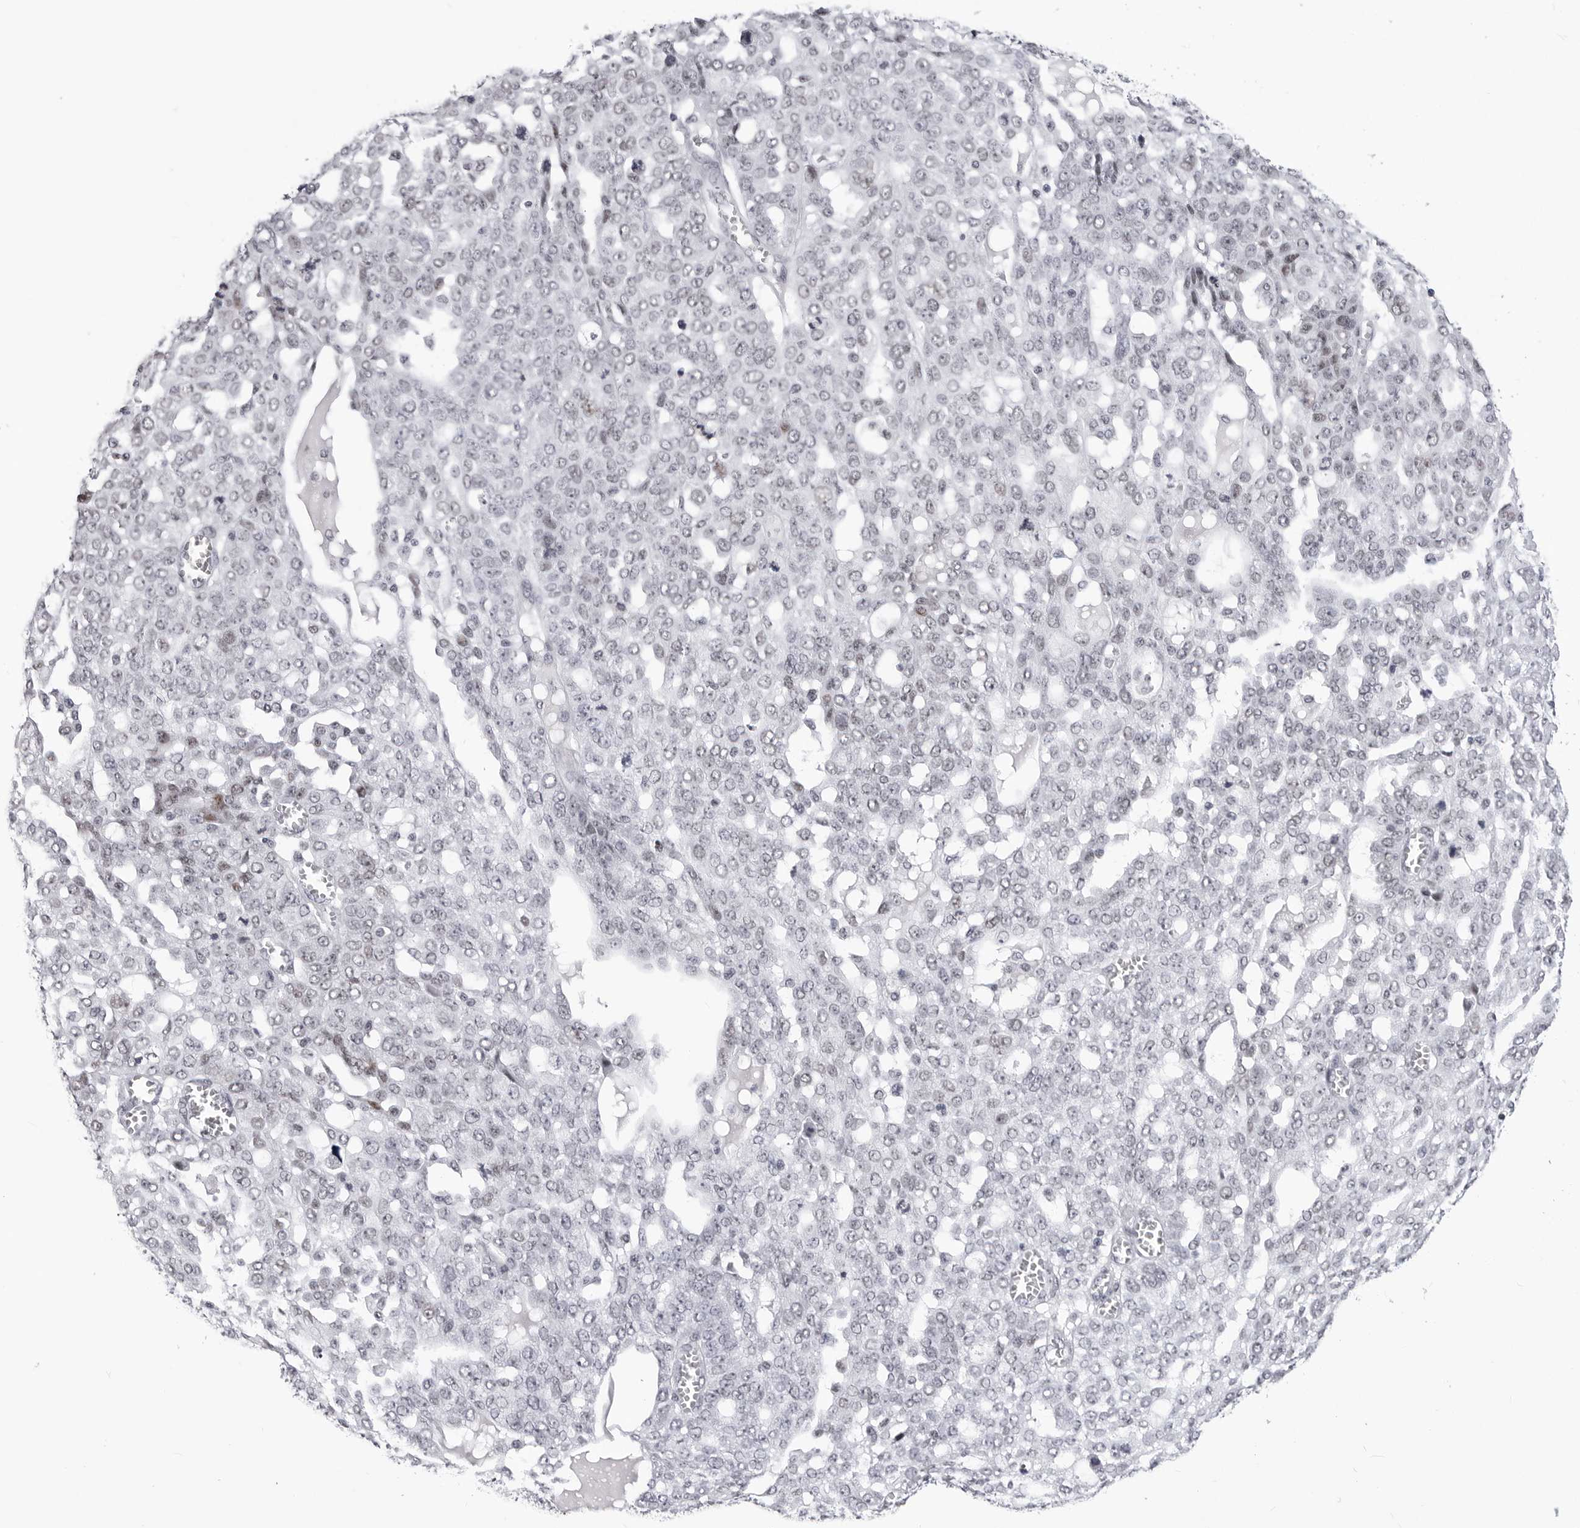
{"staining": {"intensity": "negative", "quantity": "none", "location": "none"}, "tissue": "ovarian cancer", "cell_type": "Tumor cells", "image_type": "cancer", "snomed": [{"axis": "morphology", "description": "Cystadenocarcinoma, serous, NOS"}, {"axis": "topography", "description": "Soft tissue"}, {"axis": "topography", "description": "Ovary"}], "caption": "Tumor cells are negative for protein expression in human ovarian cancer (serous cystadenocarcinoma).", "gene": "SF3B4", "patient": {"sex": "female", "age": 57}}